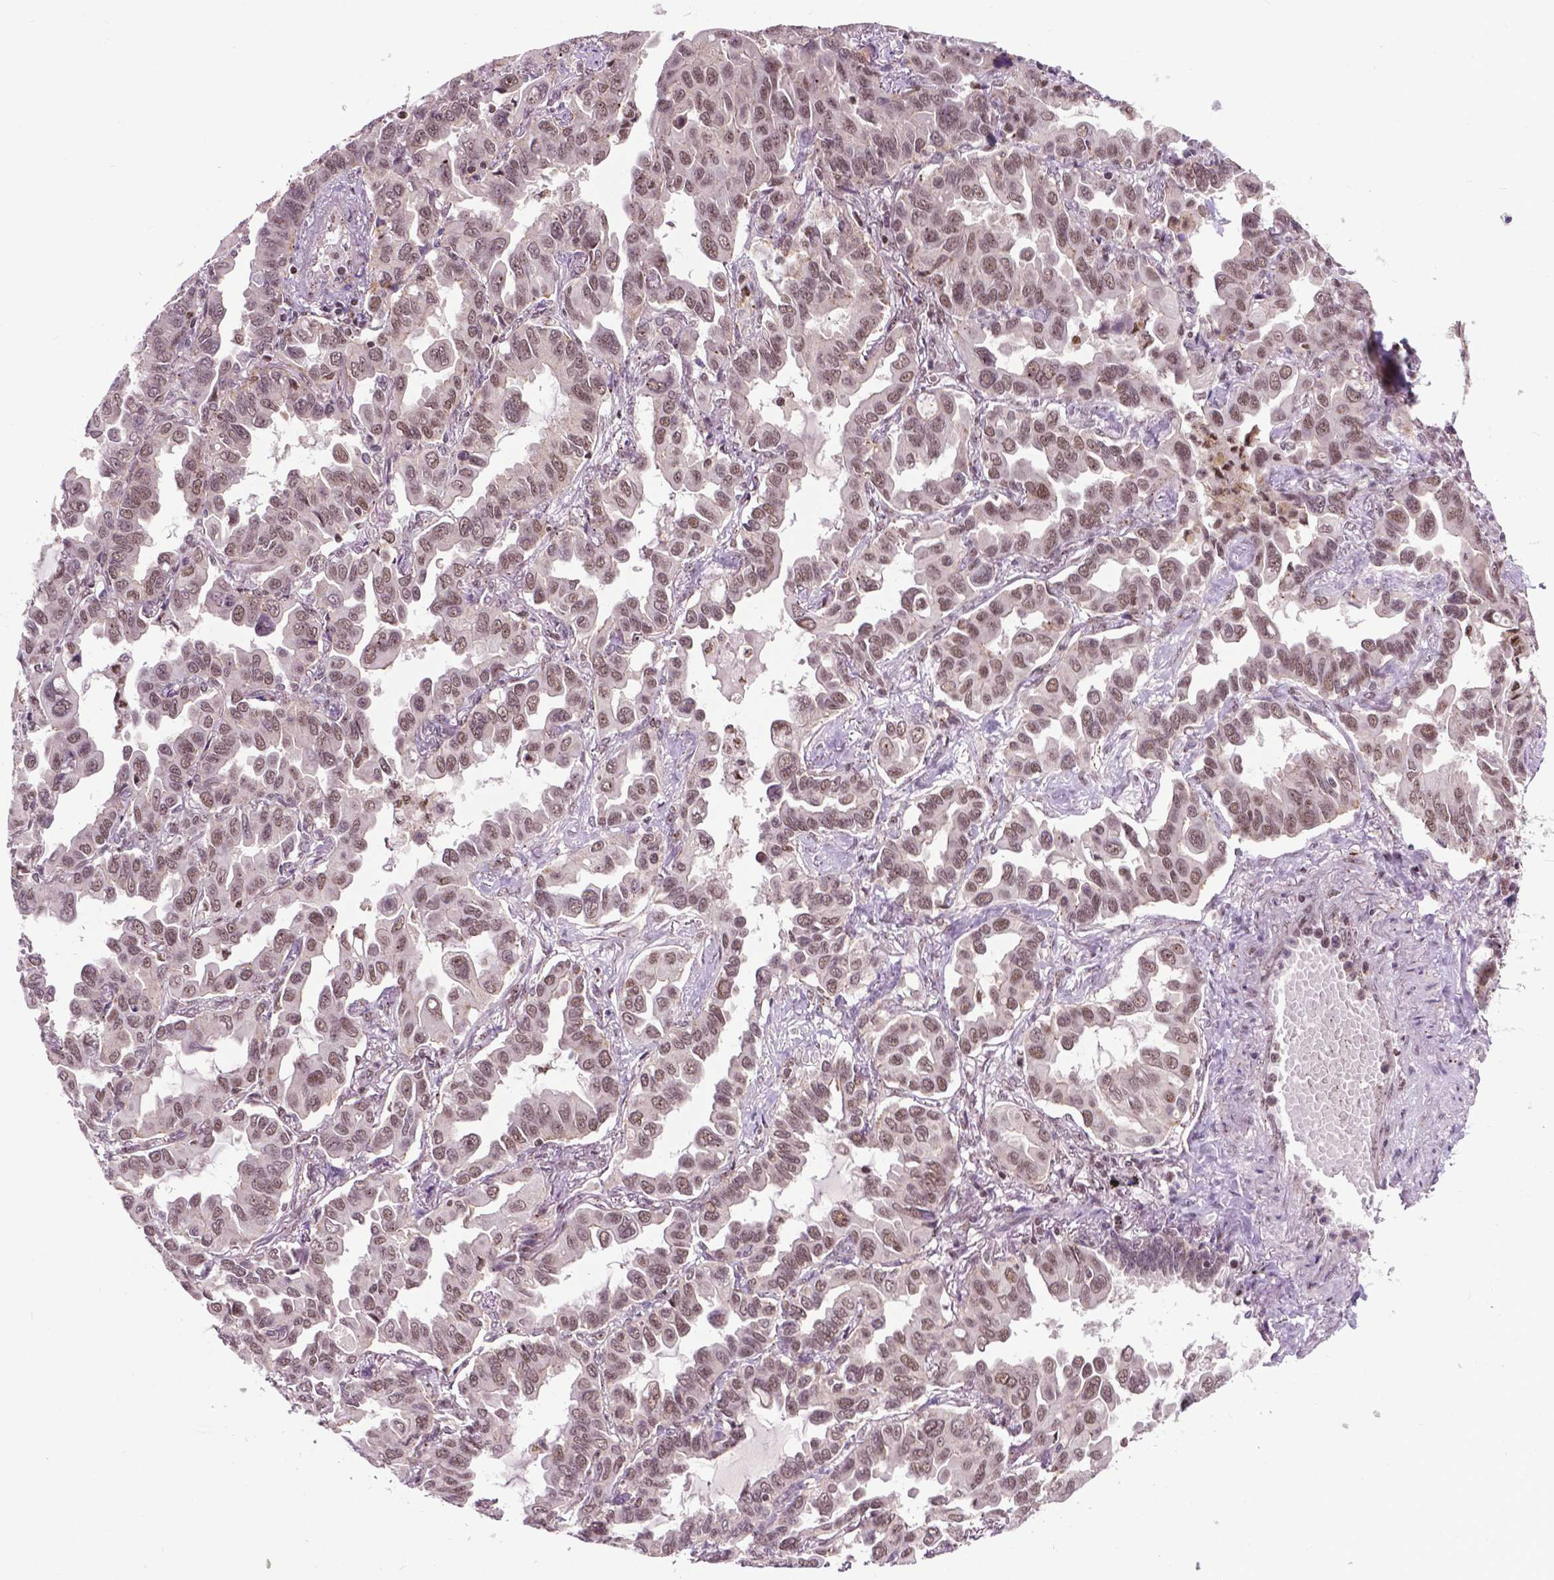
{"staining": {"intensity": "weak", "quantity": "25%-75%", "location": "nuclear"}, "tissue": "lung cancer", "cell_type": "Tumor cells", "image_type": "cancer", "snomed": [{"axis": "morphology", "description": "Adenocarcinoma, NOS"}, {"axis": "topography", "description": "Lung"}], "caption": "DAB (3,3'-diaminobenzidine) immunohistochemical staining of human adenocarcinoma (lung) reveals weak nuclear protein staining in about 25%-75% of tumor cells.", "gene": "EAF1", "patient": {"sex": "male", "age": 64}}